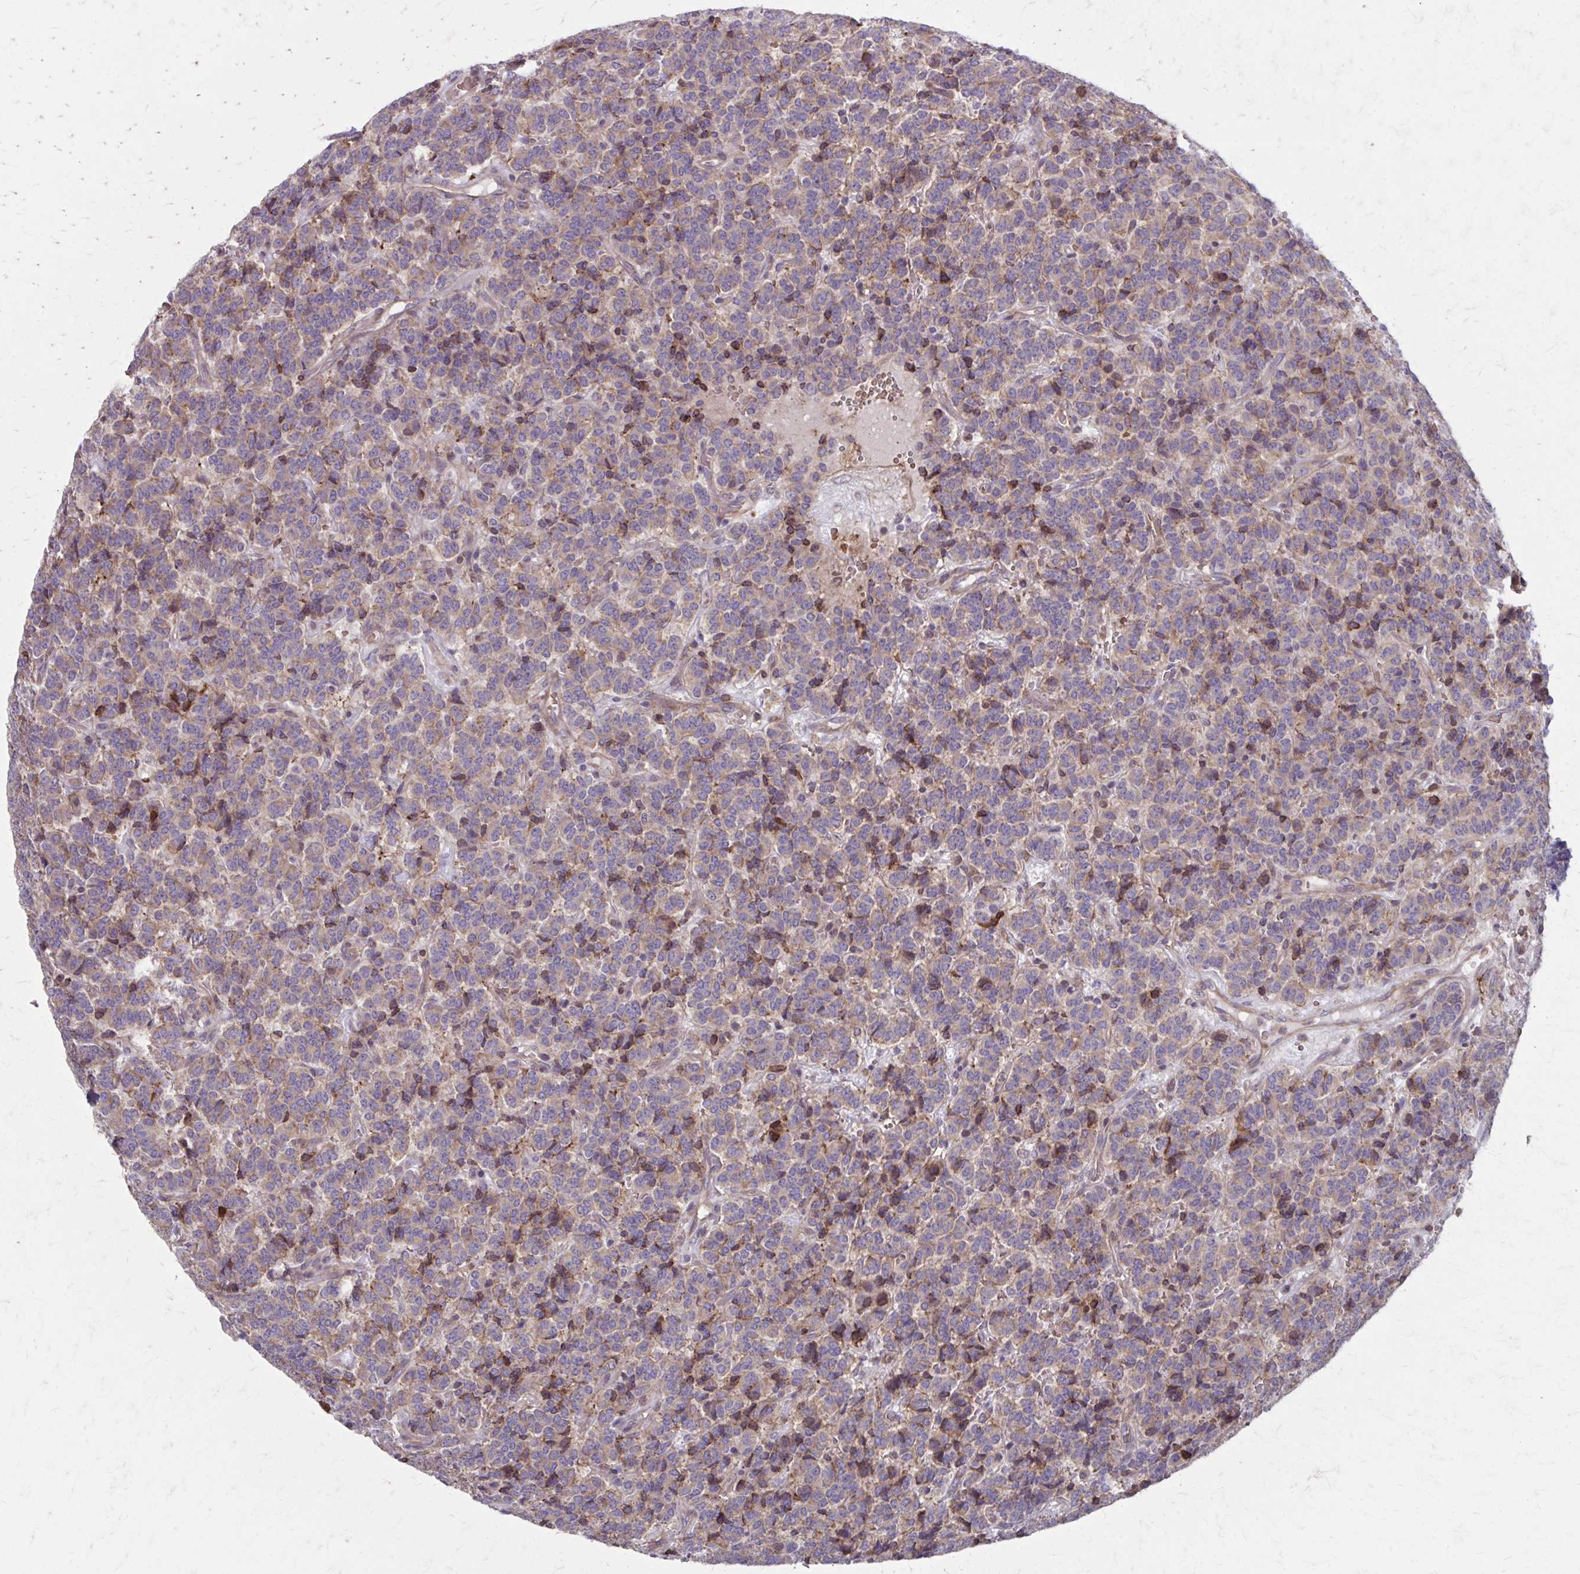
{"staining": {"intensity": "weak", "quantity": "25%-75%", "location": "cytoplasmic/membranous"}, "tissue": "carcinoid", "cell_type": "Tumor cells", "image_type": "cancer", "snomed": [{"axis": "morphology", "description": "Carcinoid, malignant, NOS"}, {"axis": "topography", "description": "Pancreas"}], "caption": "Carcinoid was stained to show a protein in brown. There is low levels of weak cytoplasmic/membranous expression in approximately 25%-75% of tumor cells. (Stains: DAB (3,3'-diaminobenzidine) in brown, nuclei in blue, Microscopy: brightfield microscopy at high magnification).", "gene": "MMP14", "patient": {"sex": "male", "age": 36}}